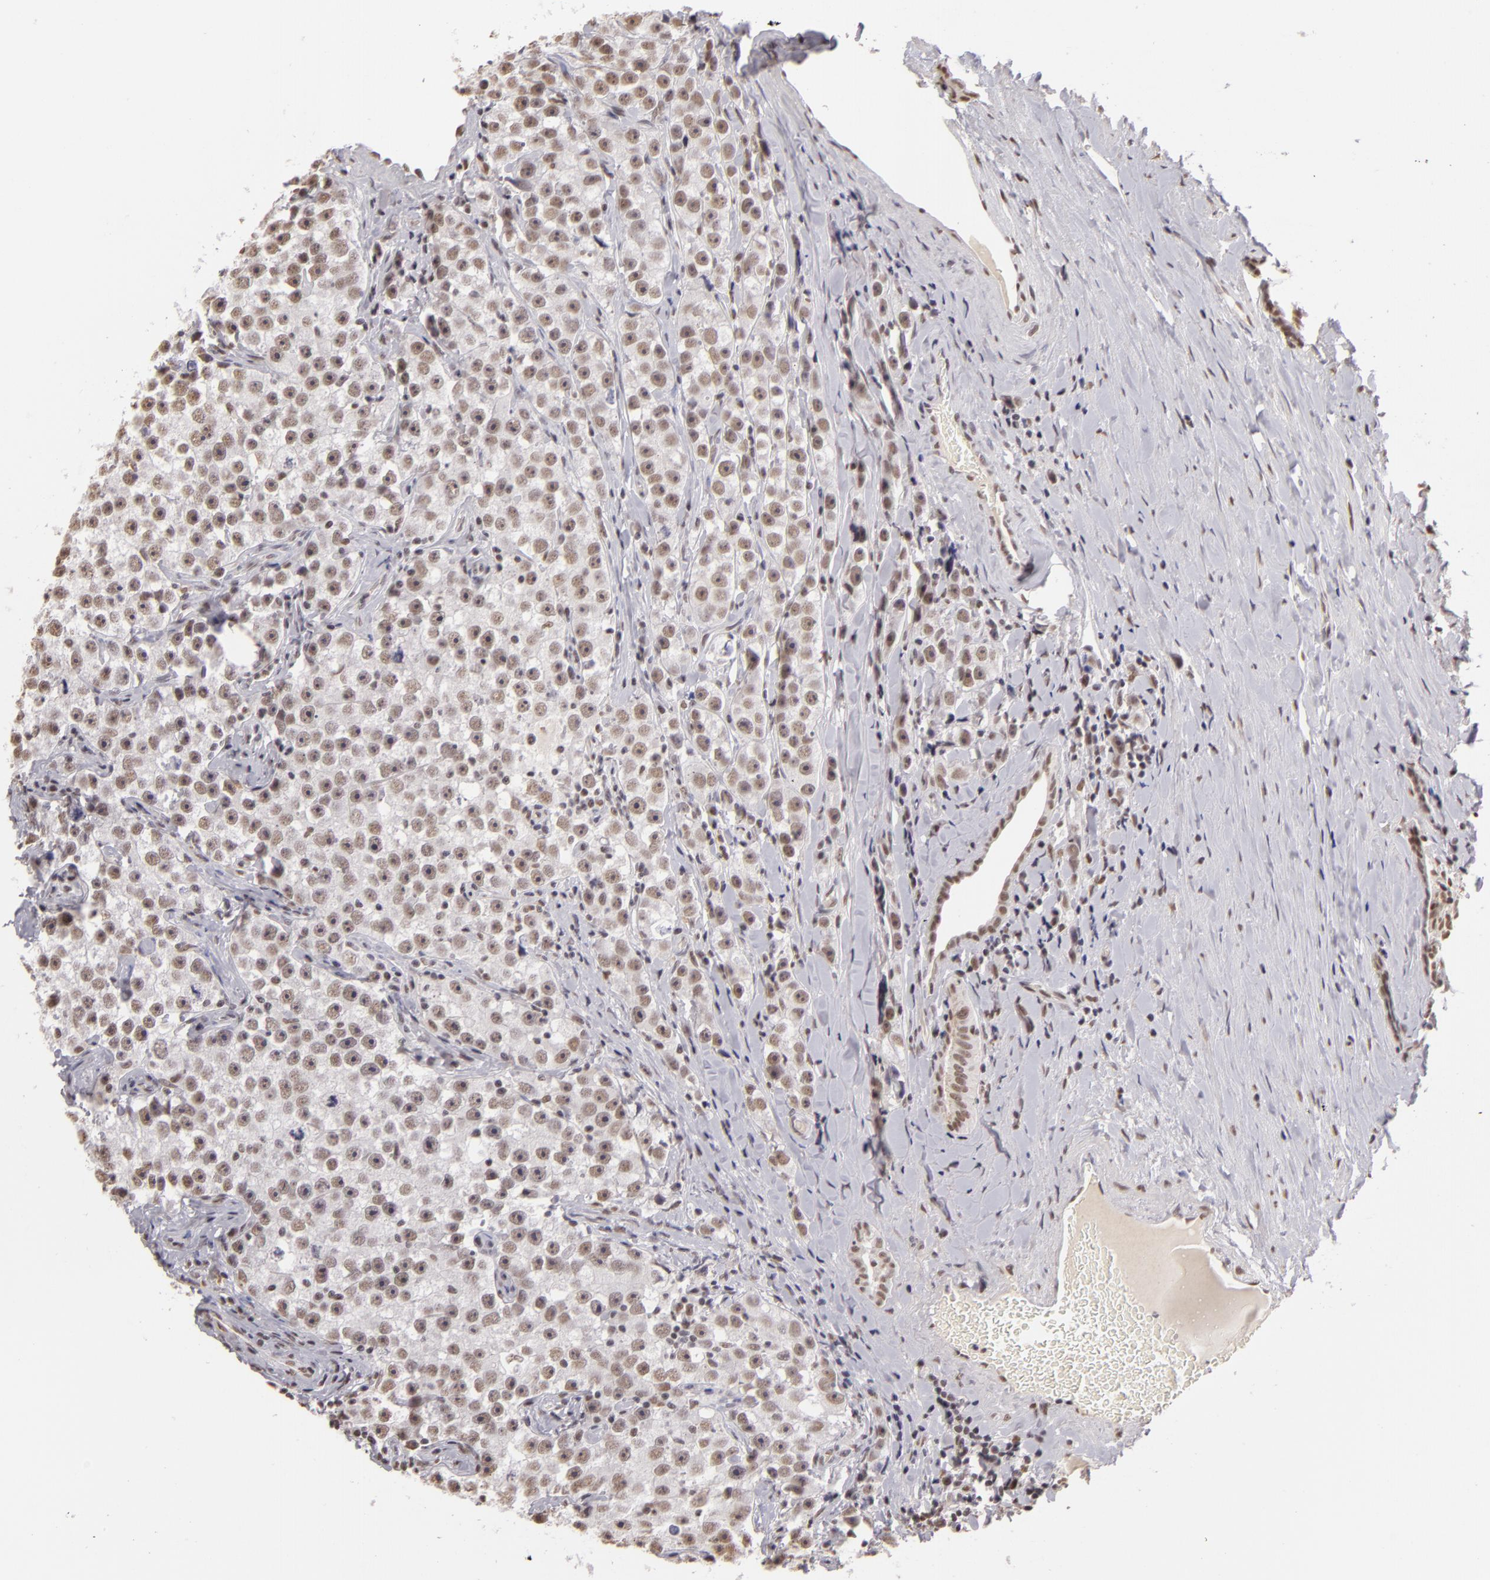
{"staining": {"intensity": "weak", "quantity": ">75%", "location": "nuclear"}, "tissue": "testis cancer", "cell_type": "Tumor cells", "image_type": "cancer", "snomed": [{"axis": "morphology", "description": "Seminoma, NOS"}, {"axis": "topography", "description": "Testis"}], "caption": "IHC micrograph of neoplastic tissue: human seminoma (testis) stained using IHC shows low levels of weak protein expression localized specifically in the nuclear of tumor cells, appearing as a nuclear brown color.", "gene": "INTS6", "patient": {"sex": "male", "age": 32}}